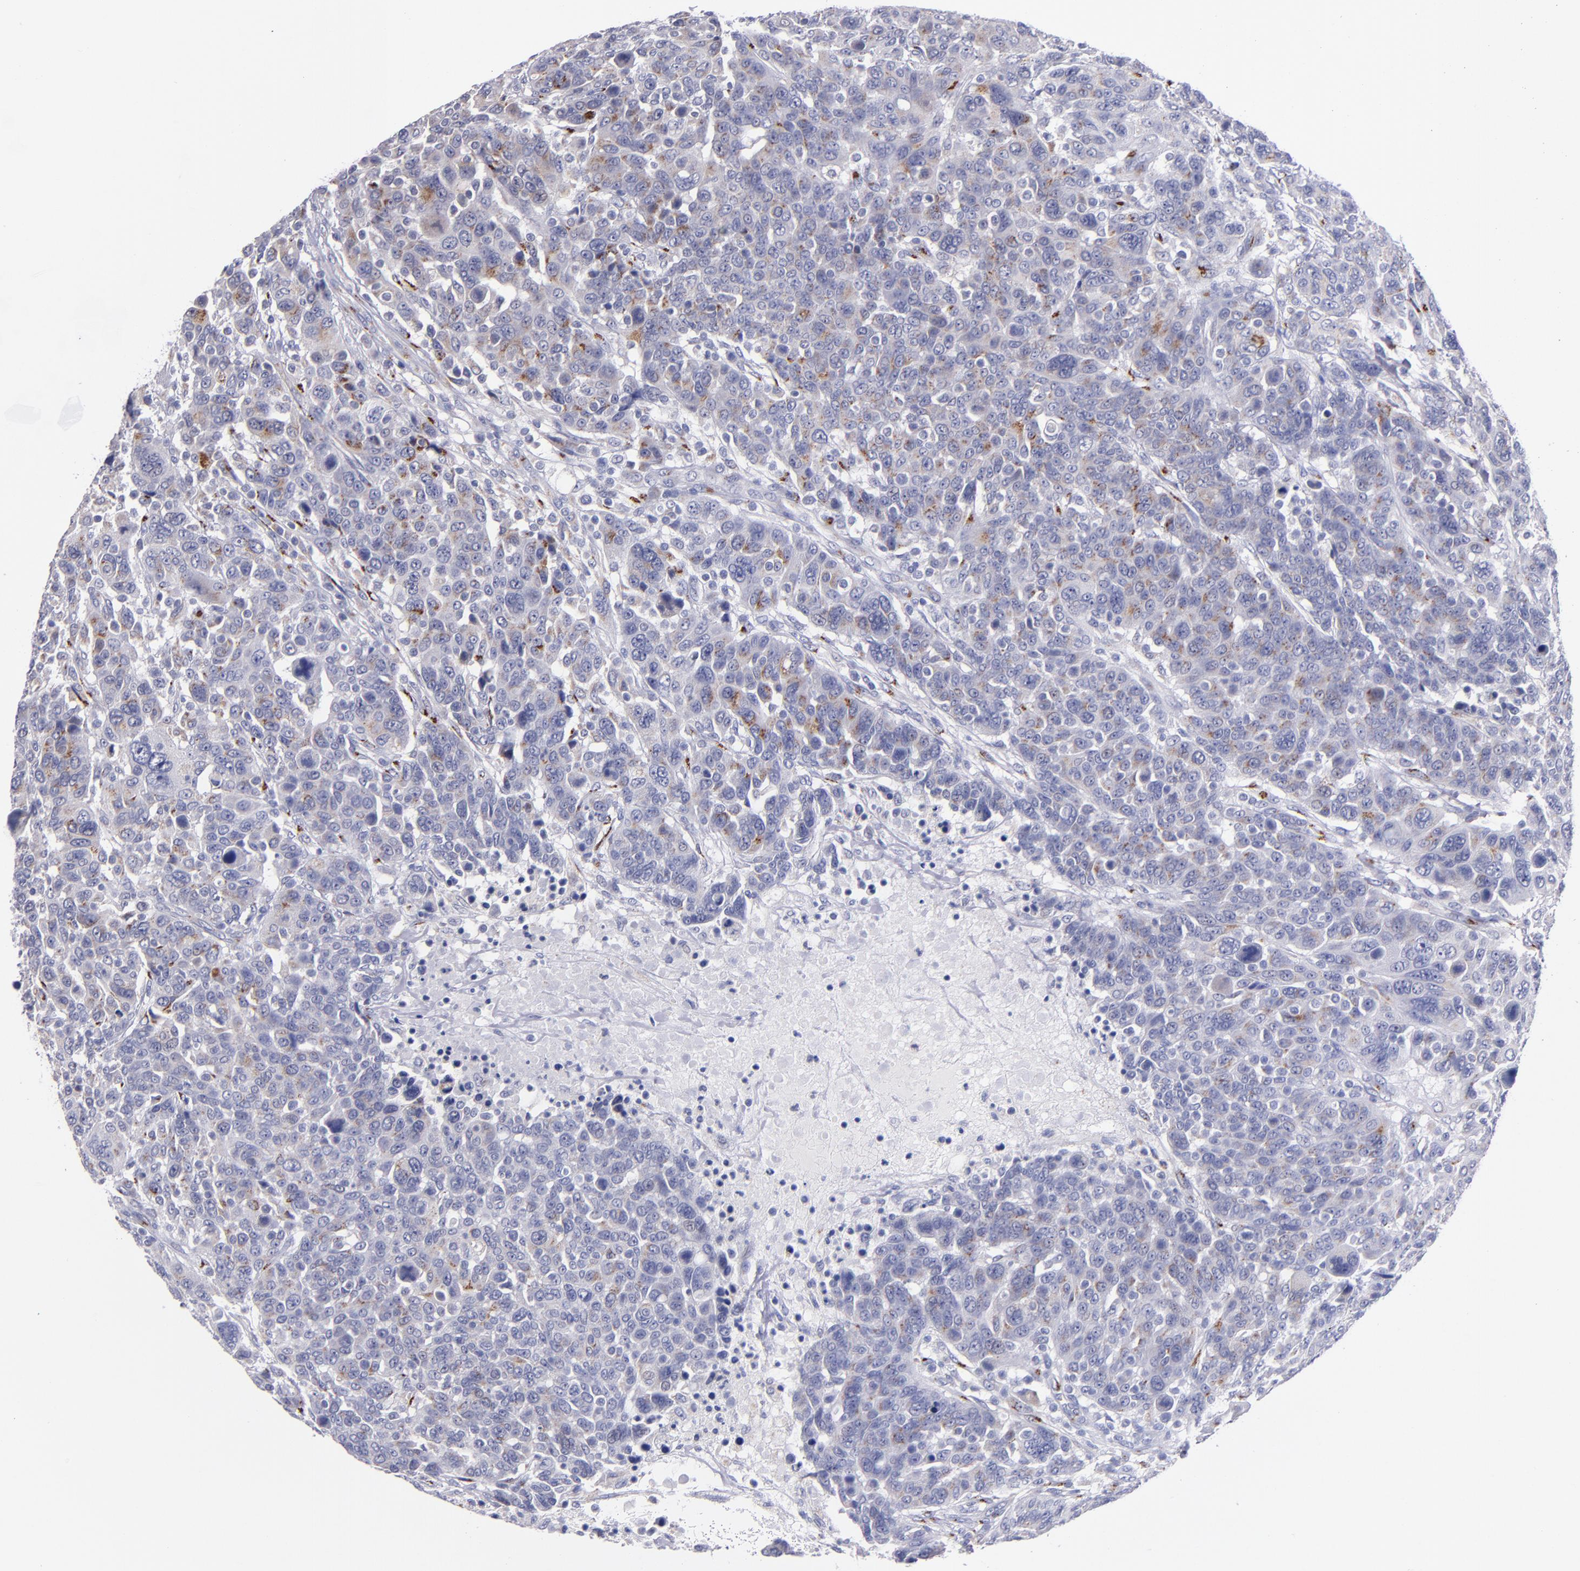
{"staining": {"intensity": "moderate", "quantity": "25%-75%", "location": "cytoplasmic/membranous"}, "tissue": "breast cancer", "cell_type": "Tumor cells", "image_type": "cancer", "snomed": [{"axis": "morphology", "description": "Duct carcinoma"}, {"axis": "topography", "description": "Breast"}], "caption": "This is a micrograph of IHC staining of breast cancer (invasive ductal carcinoma), which shows moderate staining in the cytoplasmic/membranous of tumor cells.", "gene": "RAB41", "patient": {"sex": "female", "age": 37}}